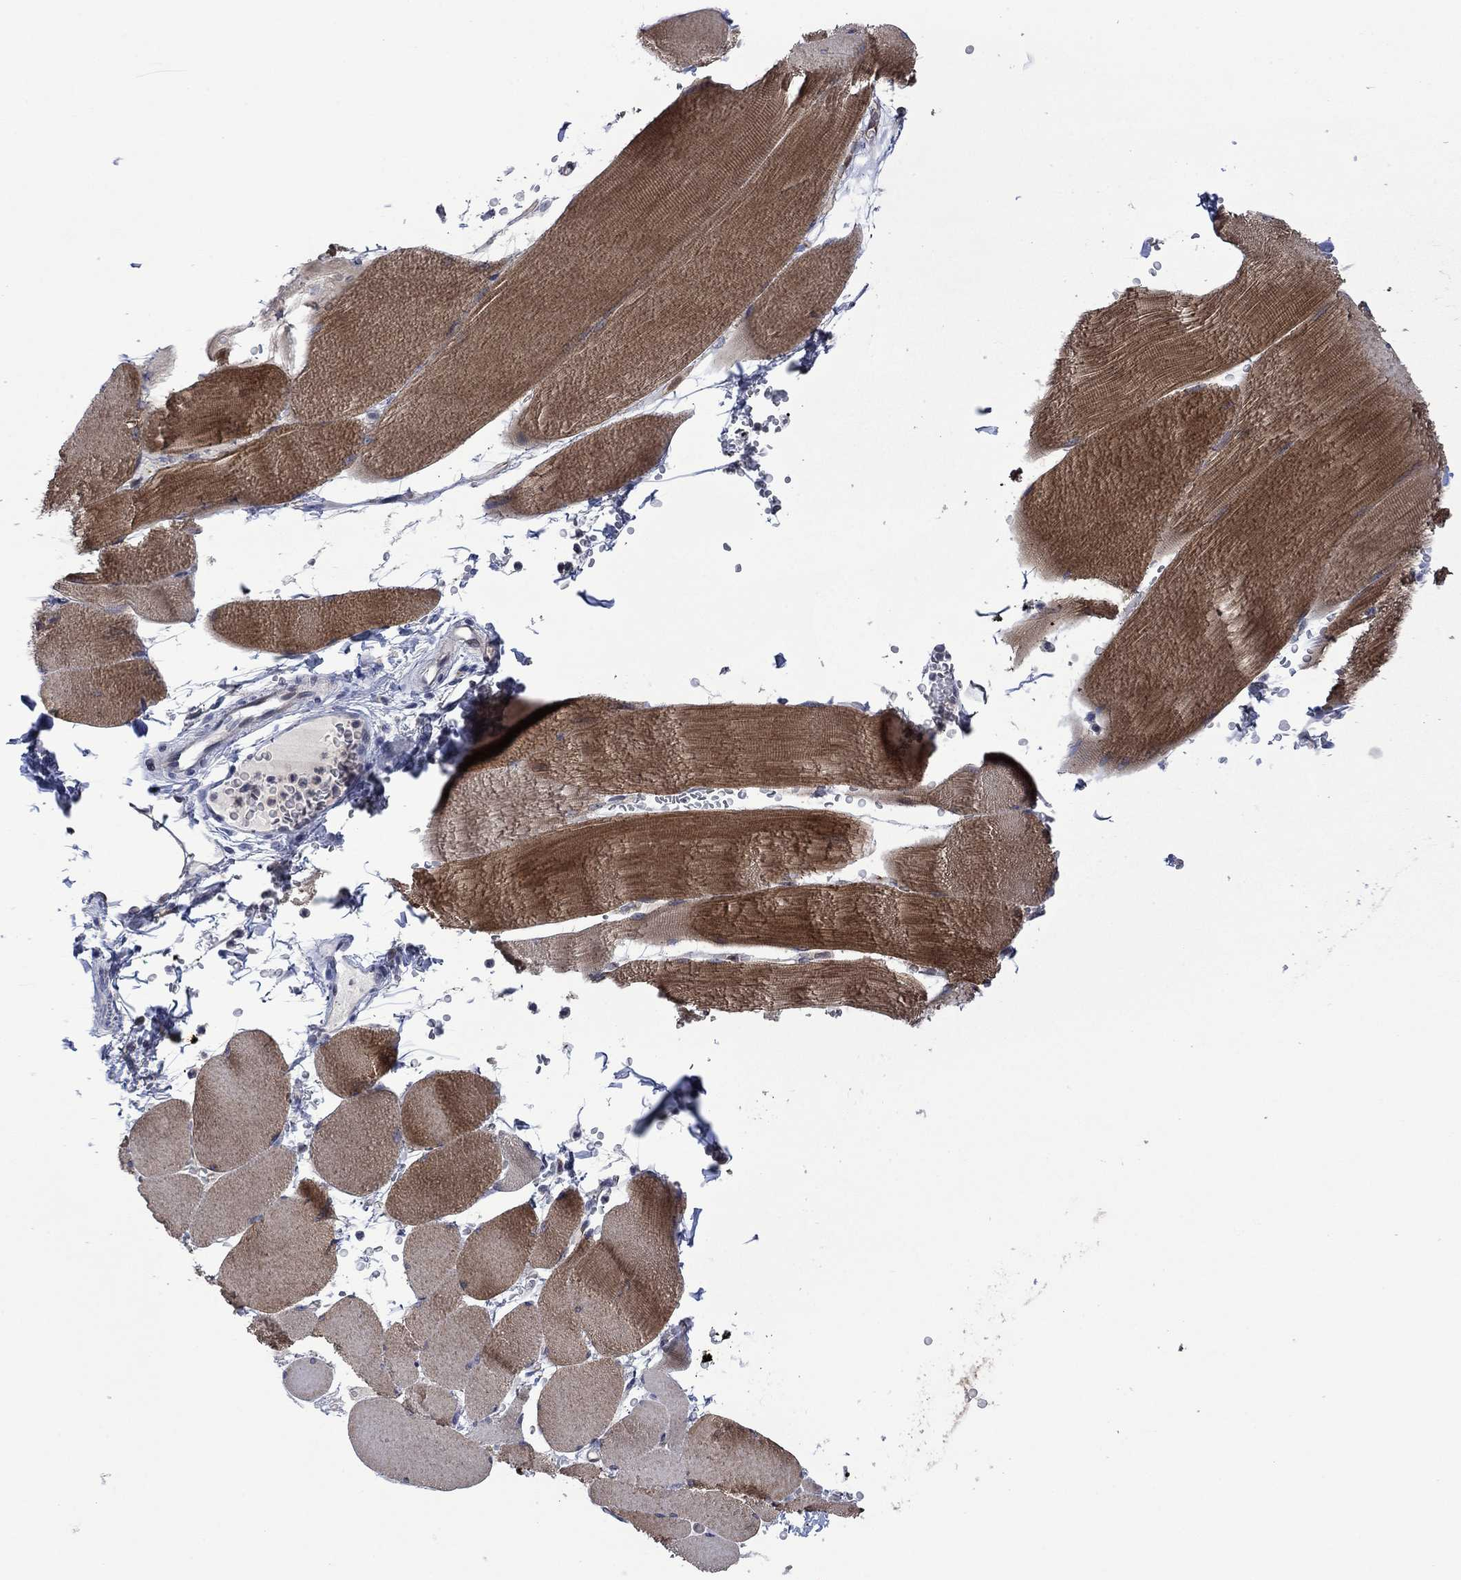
{"staining": {"intensity": "moderate", "quantity": "25%-75%", "location": "cytoplasmic/membranous"}, "tissue": "skeletal muscle", "cell_type": "Myocytes", "image_type": "normal", "snomed": [{"axis": "morphology", "description": "Normal tissue, NOS"}, {"axis": "topography", "description": "Skeletal muscle"}], "caption": "Immunohistochemistry staining of unremarkable skeletal muscle, which shows medium levels of moderate cytoplasmic/membranous expression in about 25%-75% of myocytes indicating moderate cytoplasmic/membranous protein staining. The staining was performed using DAB (3,3'-diaminobenzidine) (brown) for protein detection and nuclei were counterstained in hematoxylin (blue).", "gene": "AGL", "patient": {"sex": "male", "age": 56}}